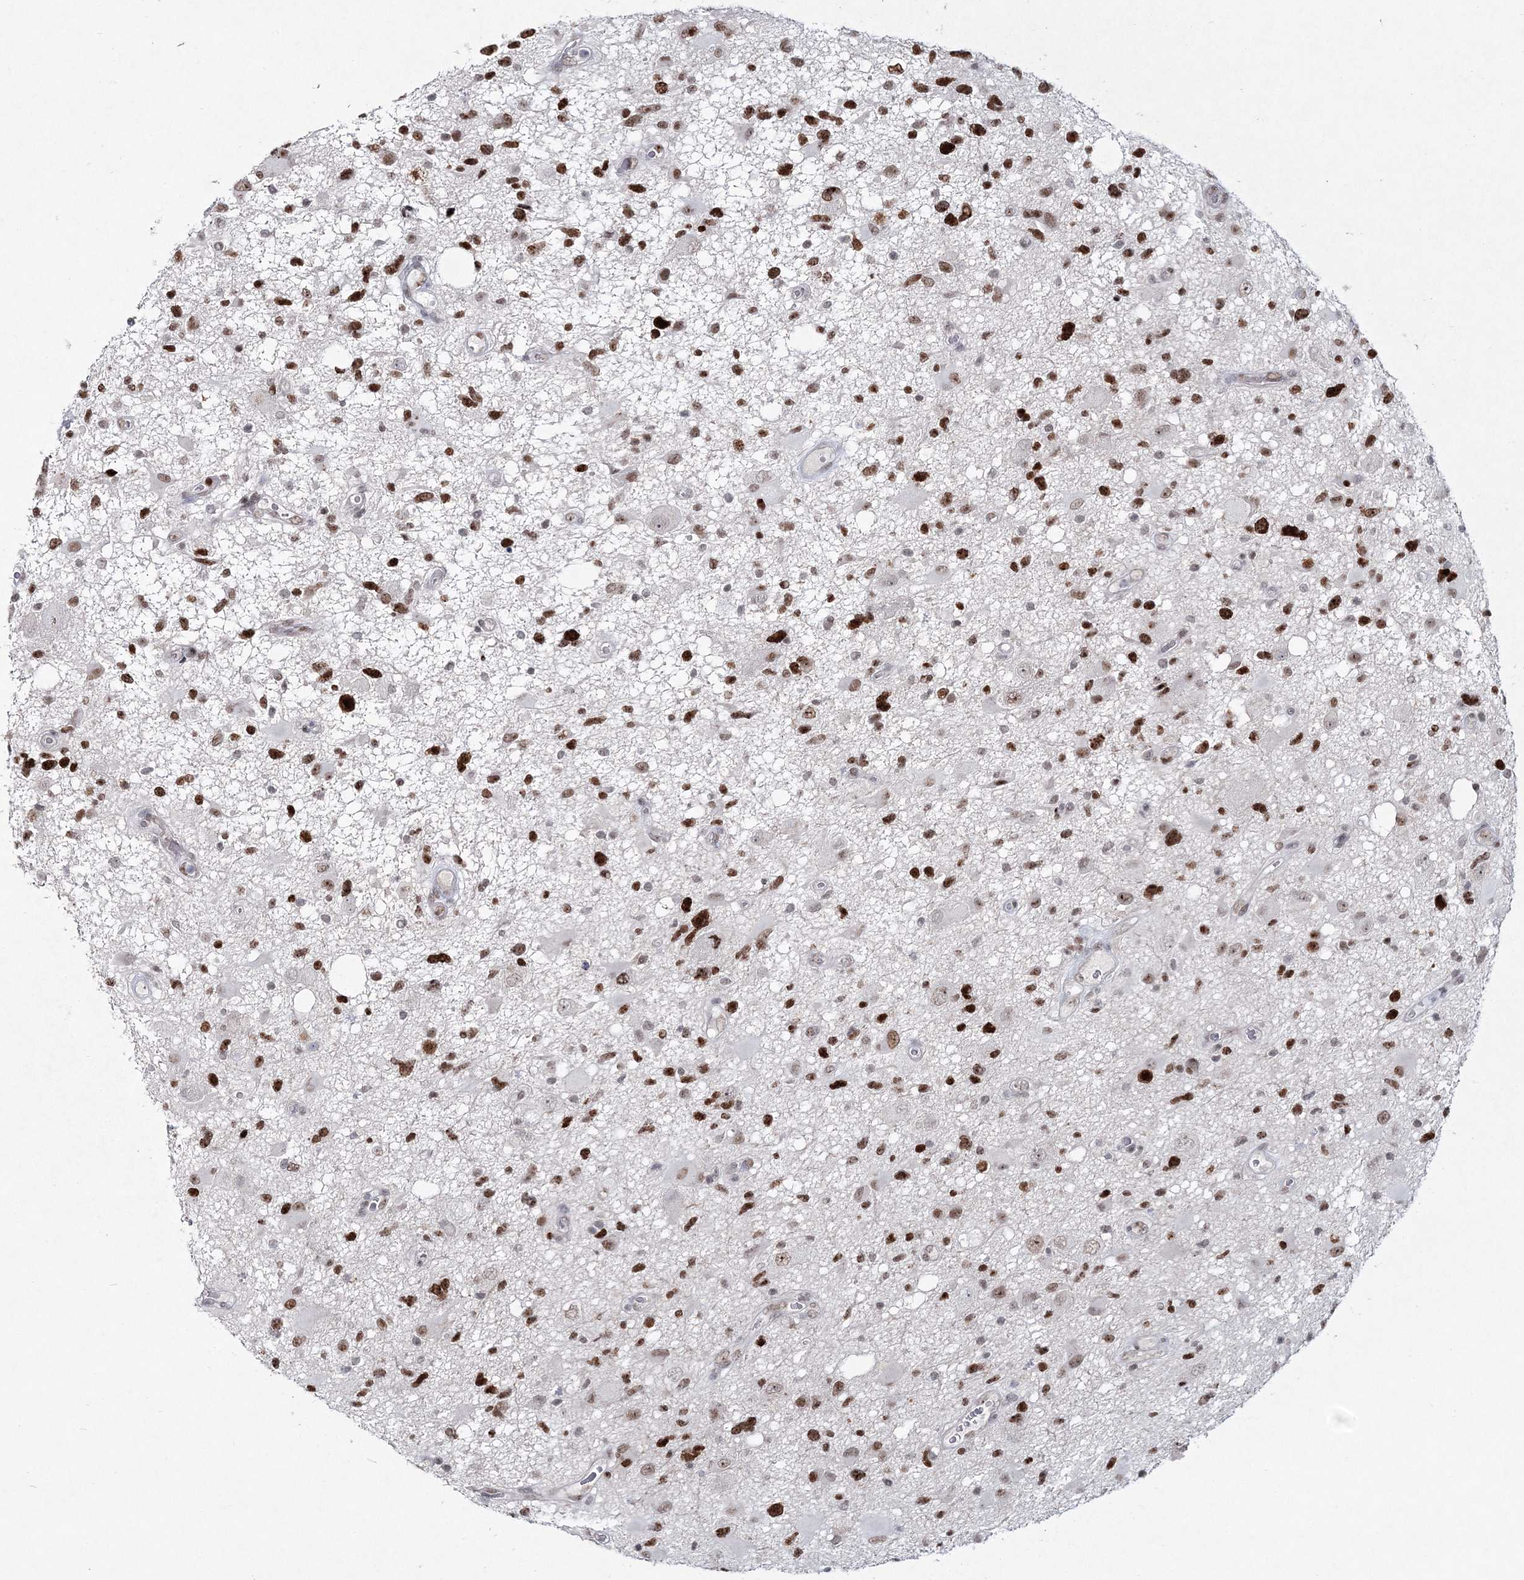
{"staining": {"intensity": "strong", "quantity": ">75%", "location": "nuclear"}, "tissue": "glioma", "cell_type": "Tumor cells", "image_type": "cancer", "snomed": [{"axis": "morphology", "description": "Glioma, malignant, High grade"}, {"axis": "topography", "description": "Brain"}], "caption": "IHC photomicrograph of human glioma stained for a protein (brown), which demonstrates high levels of strong nuclear positivity in approximately >75% of tumor cells.", "gene": "LRRFIP2", "patient": {"sex": "male", "age": 33}}